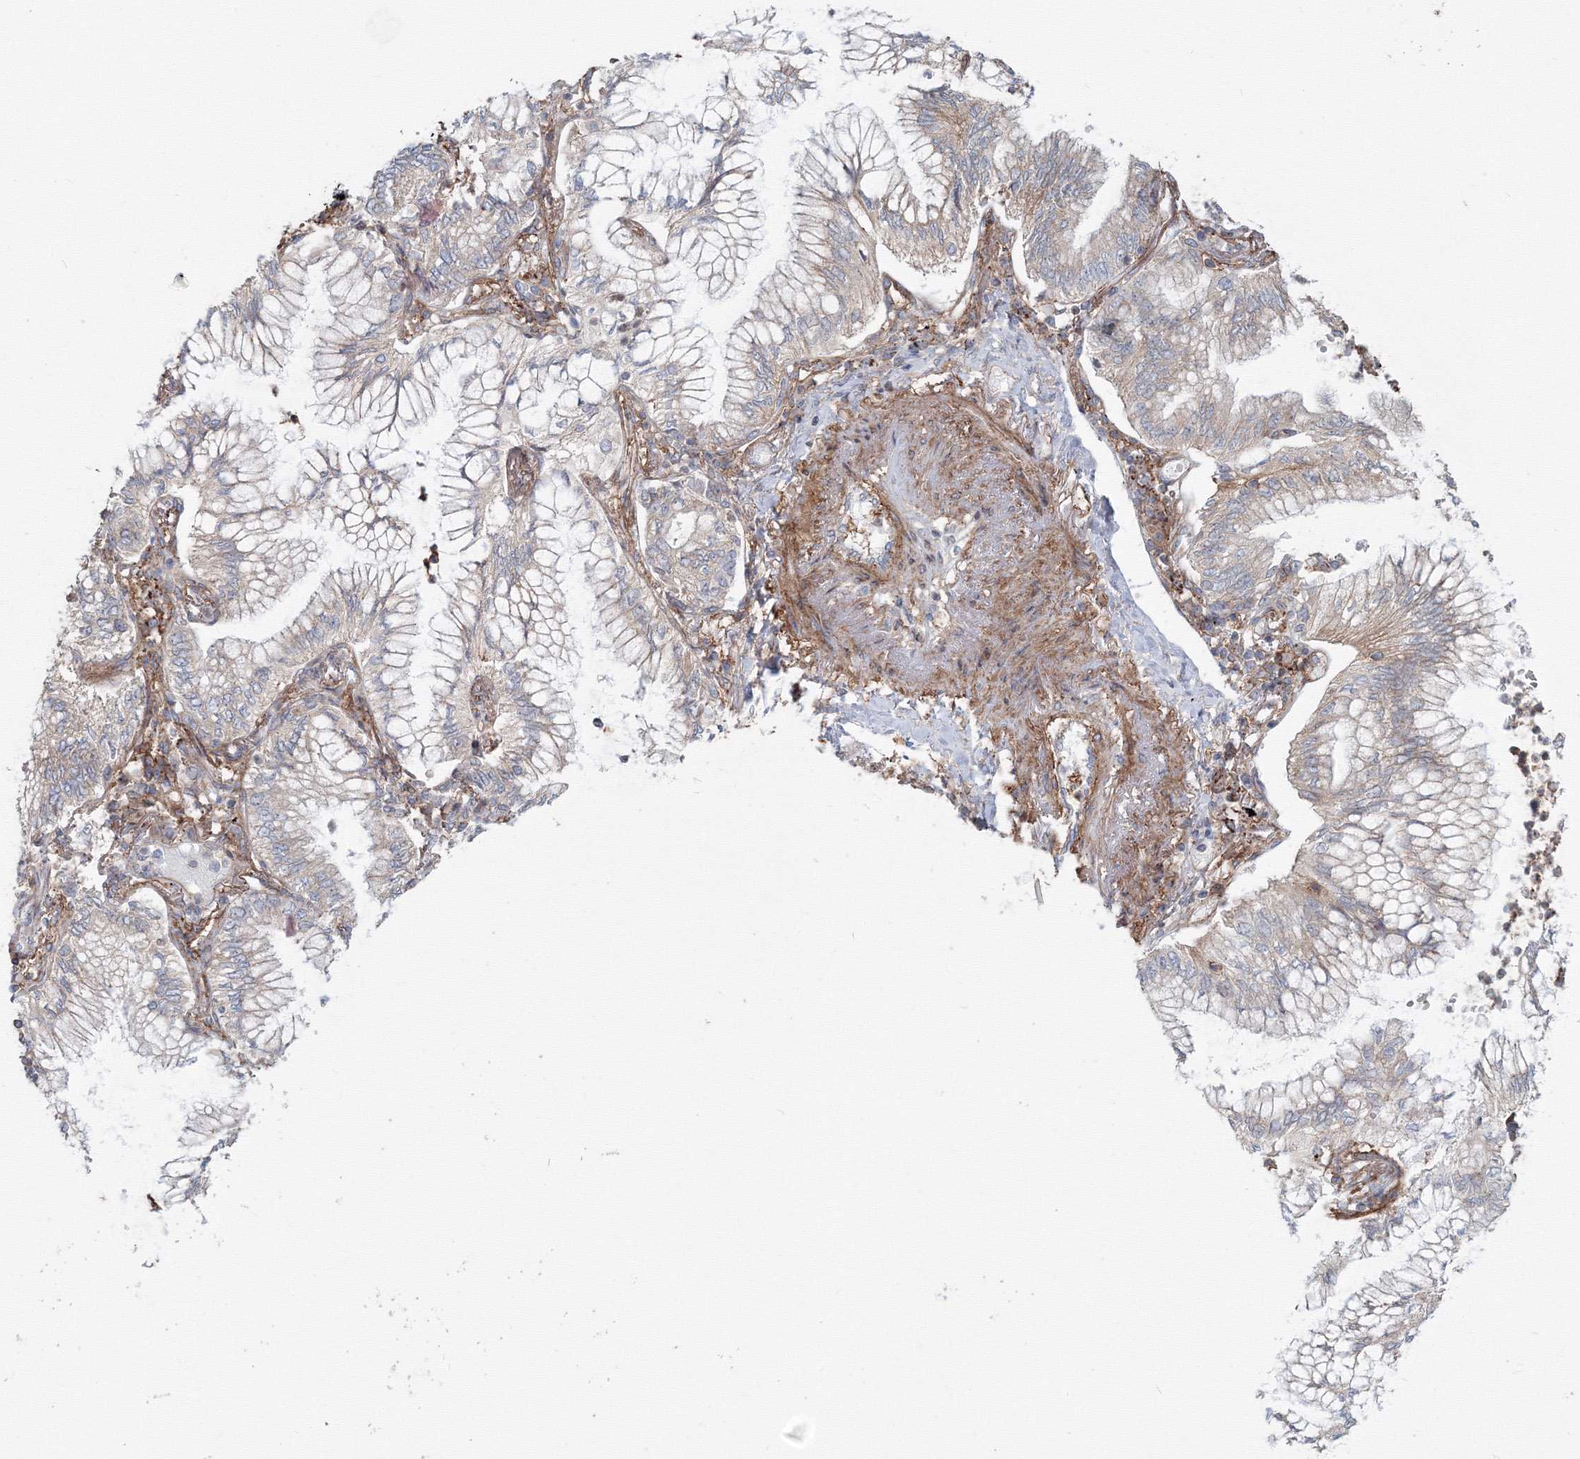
{"staining": {"intensity": "weak", "quantity": "<25%", "location": "cytoplasmic/membranous"}, "tissue": "lung cancer", "cell_type": "Tumor cells", "image_type": "cancer", "snomed": [{"axis": "morphology", "description": "Adenocarcinoma, NOS"}, {"axis": "topography", "description": "Lung"}], "caption": "Immunohistochemistry (IHC) of adenocarcinoma (lung) exhibits no expression in tumor cells.", "gene": "SH3PXD2A", "patient": {"sex": "female", "age": 70}}